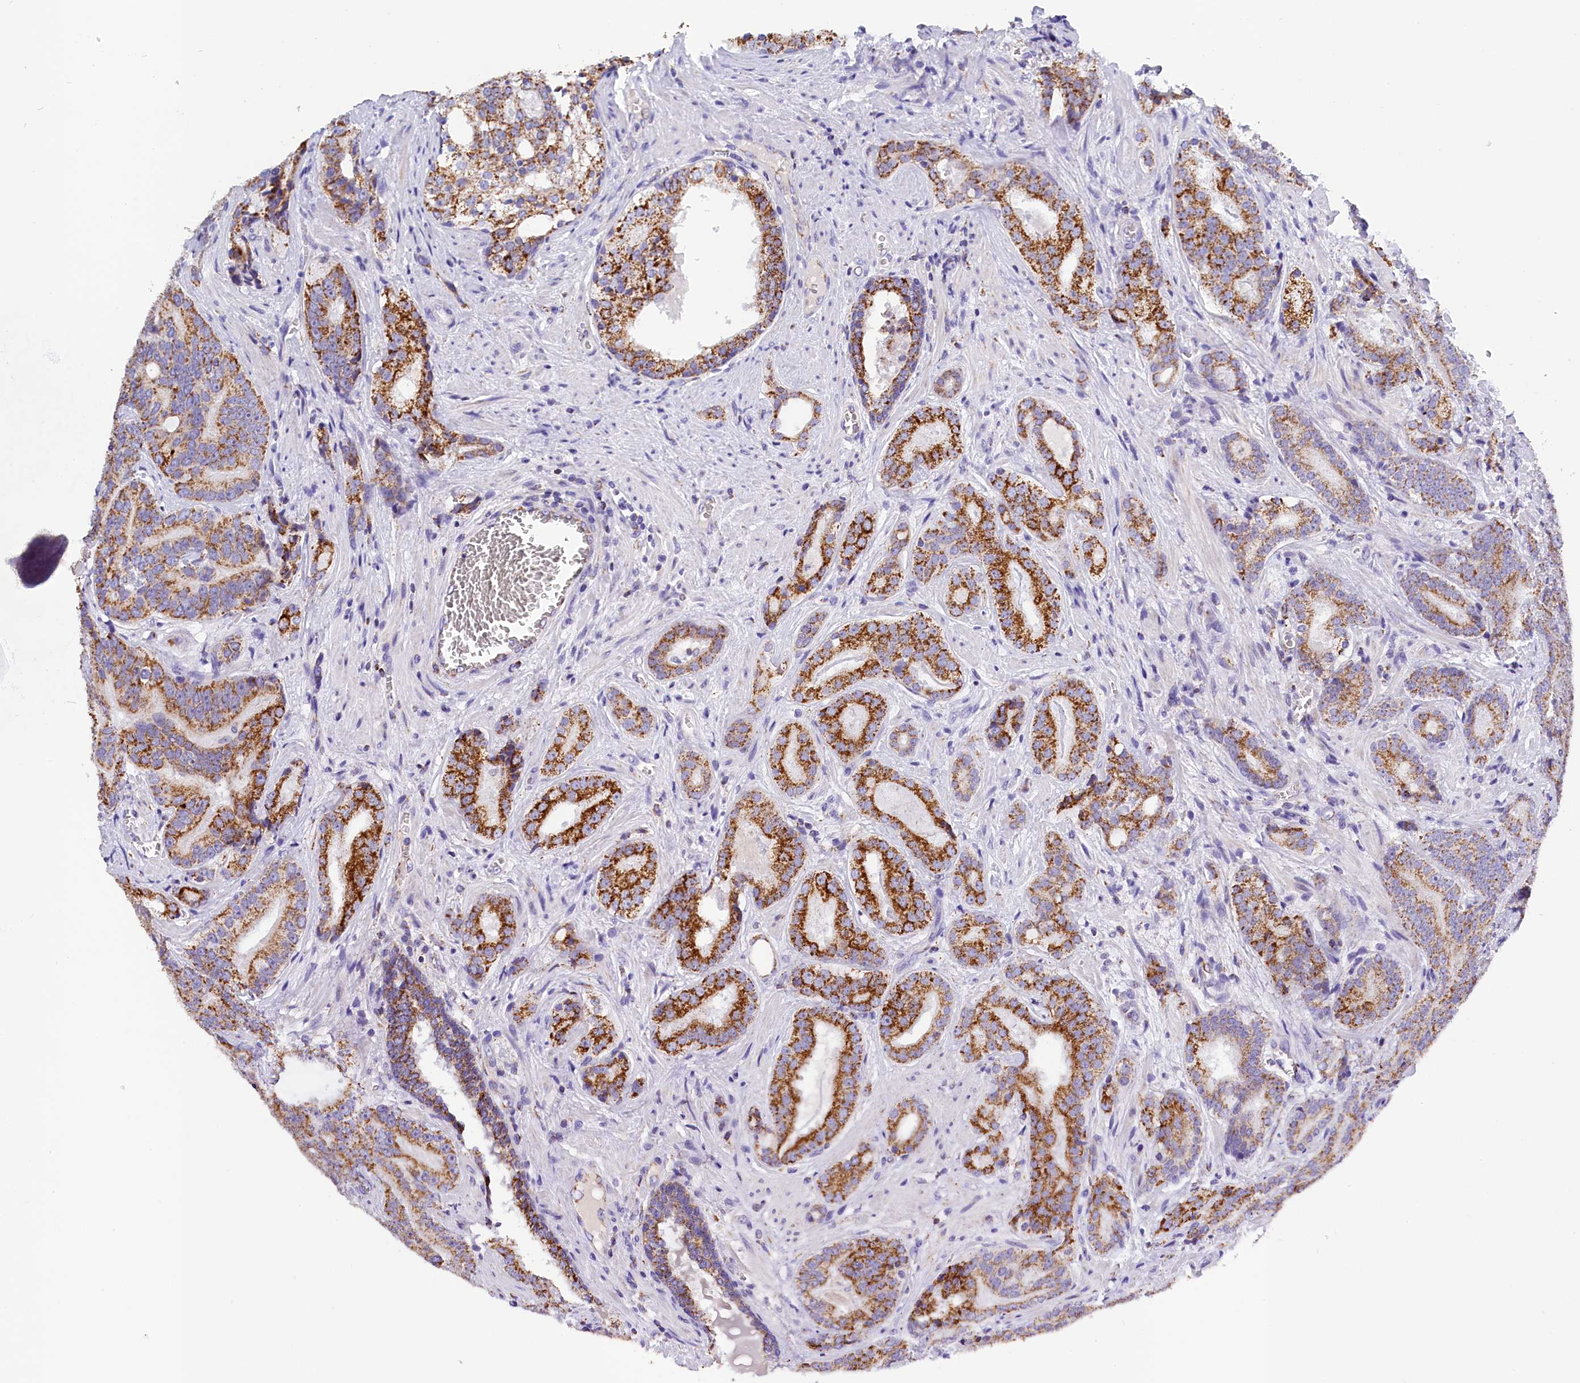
{"staining": {"intensity": "moderate", "quantity": ">75%", "location": "cytoplasmic/membranous"}, "tissue": "prostate cancer", "cell_type": "Tumor cells", "image_type": "cancer", "snomed": [{"axis": "morphology", "description": "Adenocarcinoma, High grade"}, {"axis": "topography", "description": "Prostate"}], "caption": "A micrograph showing moderate cytoplasmic/membranous expression in about >75% of tumor cells in adenocarcinoma (high-grade) (prostate), as visualized by brown immunohistochemical staining.", "gene": "ABAT", "patient": {"sex": "male", "age": 55}}